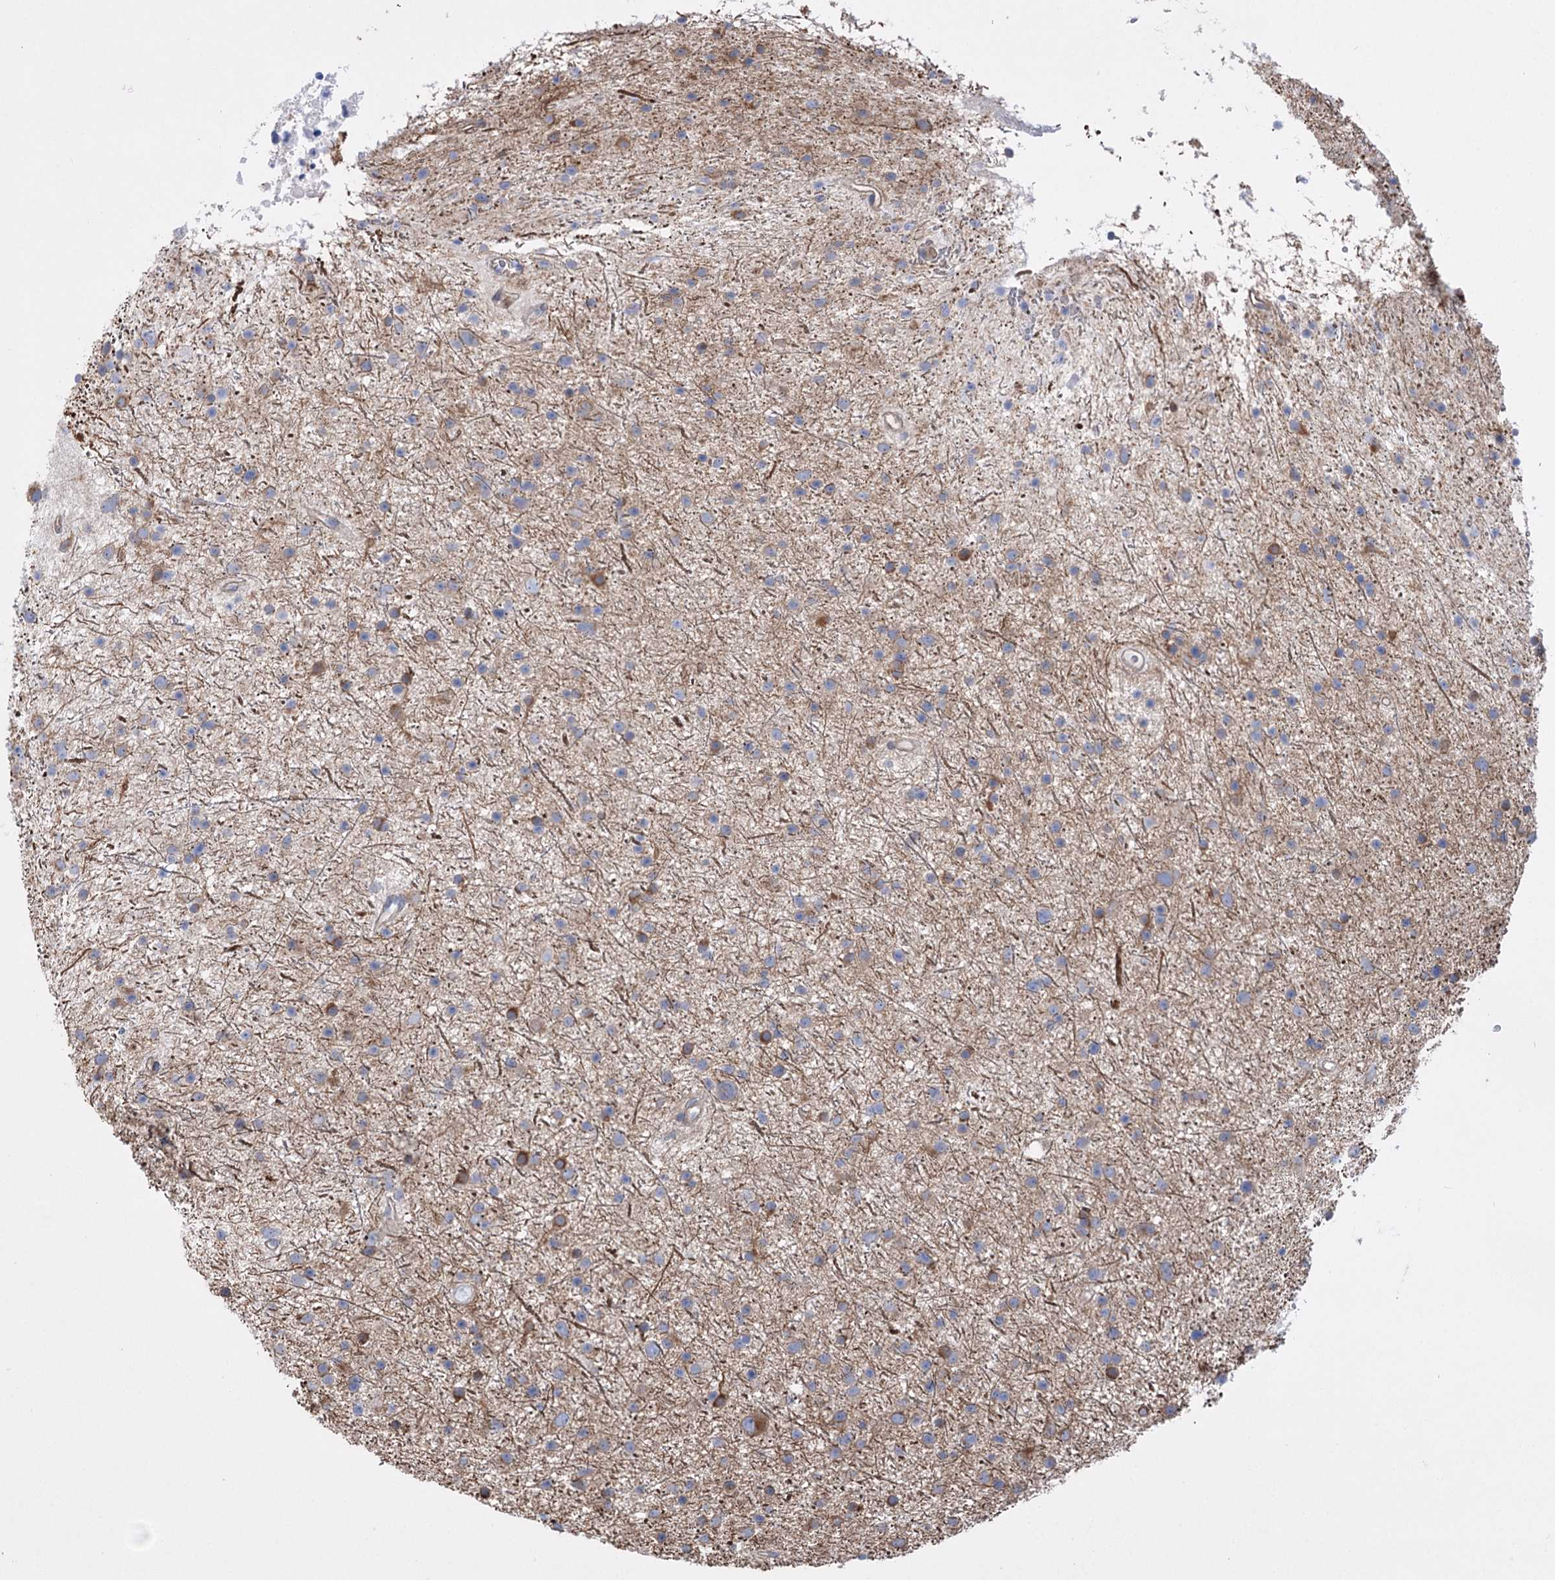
{"staining": {"intensity": "moderate", "quantity": "<25%", "location": "cytoplasmic/membranous"}, "tissue": "glioma", "cell_type": "Tumor cells", "image_type": "cancer", "snomed": [{"axis": "morphology", "description": "Glioma, malignant, Low grade"}, {"axis": "topography", "description": "Cerebral cortex"}], "caption": "Protein staining of malignant glioma (low-grade) tissue exhibits moderate cytoplasmic/membranous expression in approximately <25% of tumor cells.", "gene": "LRRC34", "patient": {"sex": "female", "age": 39}}